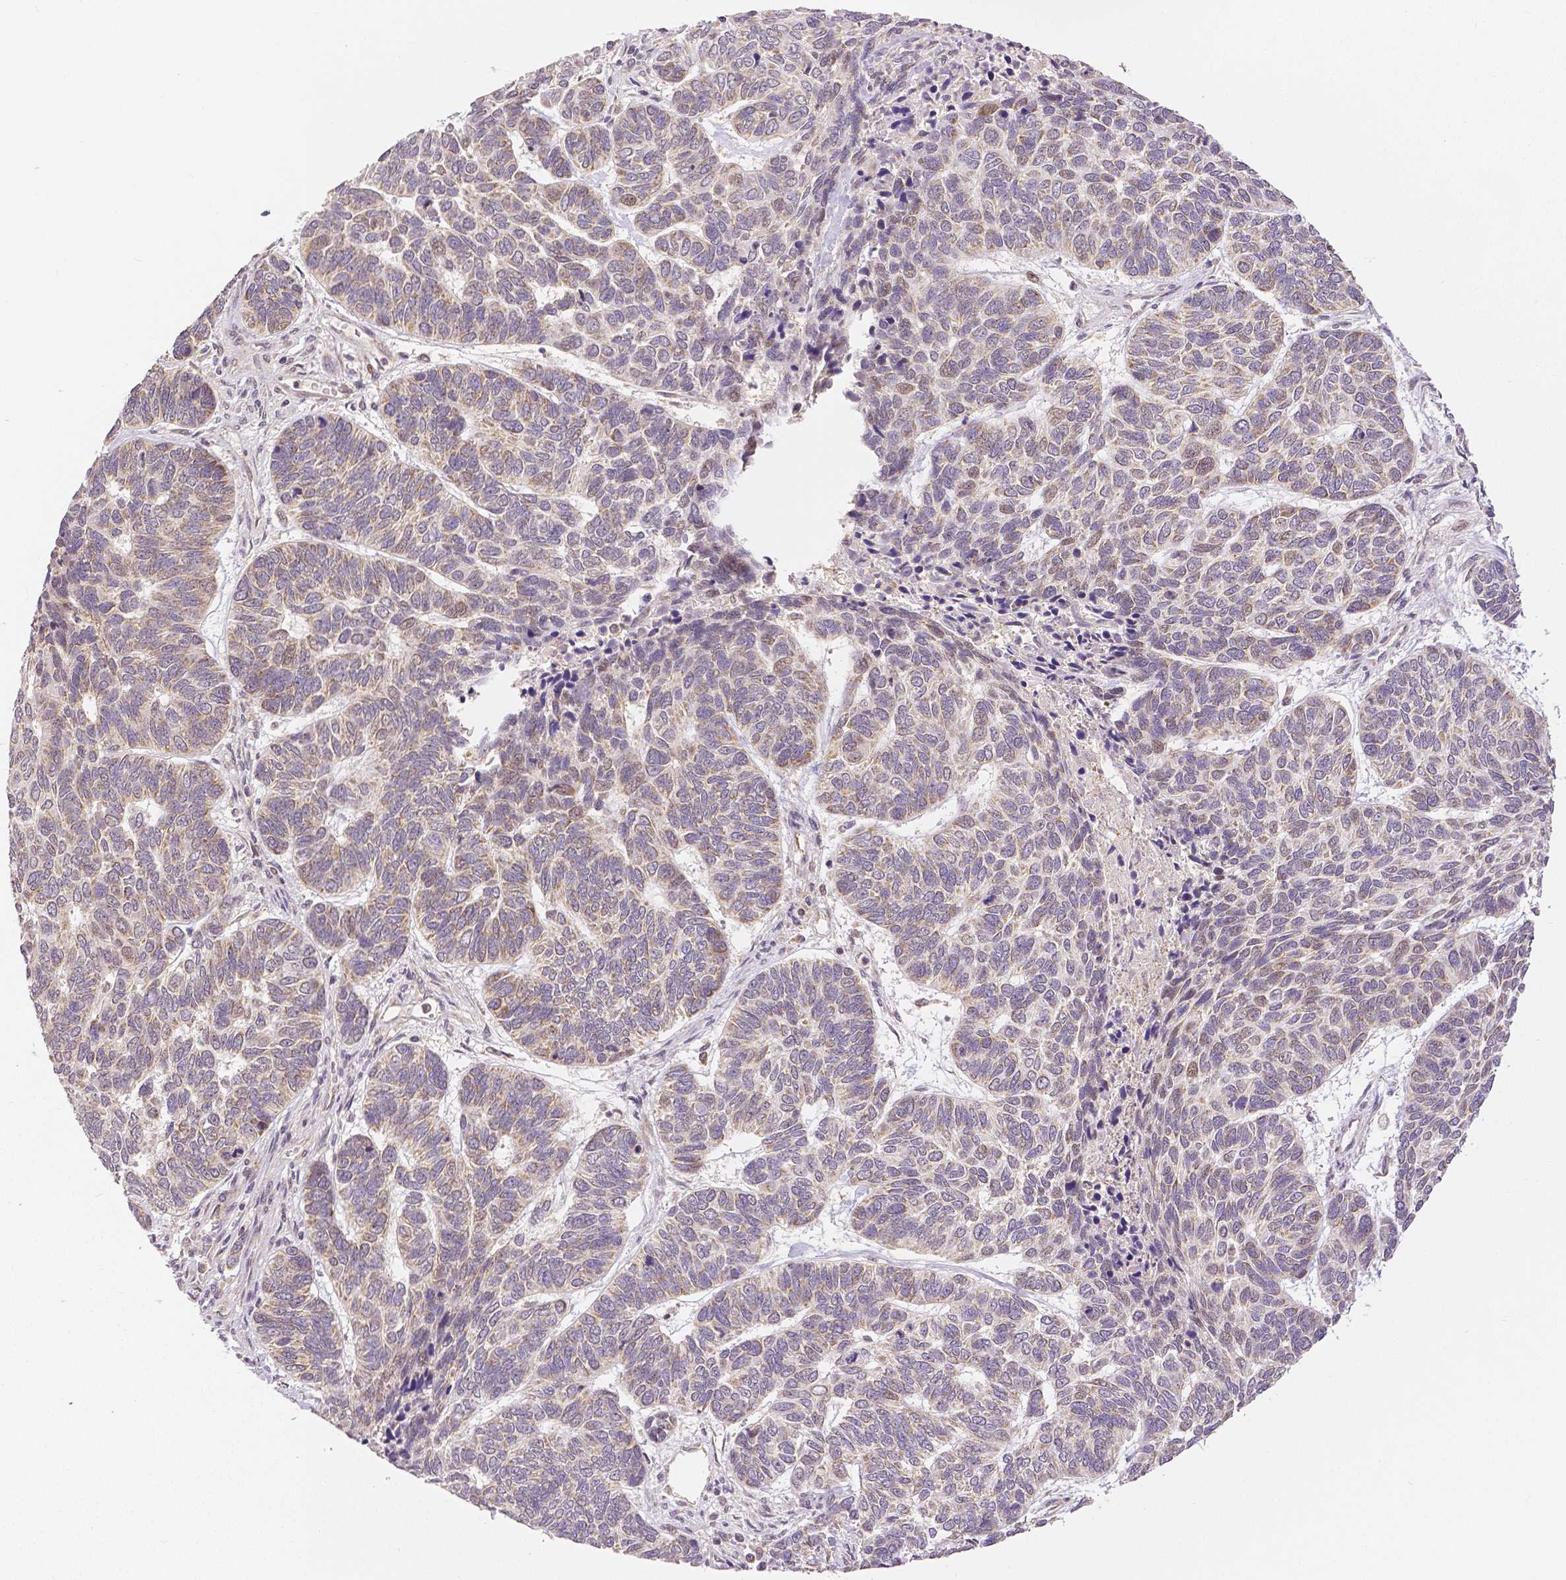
{"staining": {"intensity": "weak", "quantity": "<25%", "location": "nuclear"}, "tissue": "skin cancer", "cell_type": "Tumor cells", "image_type": "cancer", "snomed": [{"axis": "morphology", "description": "Basal cell carcinoma"}, {"axis": "topography", "description": "Skin"}], "caption": "This is a image of immunohistochemistry (IHC) staining of basal cell carcinoma (skin), which shows no positivity in tumor cells.", "gene": "RHOT1", "patient": {"sex": "female", "age": 65}}